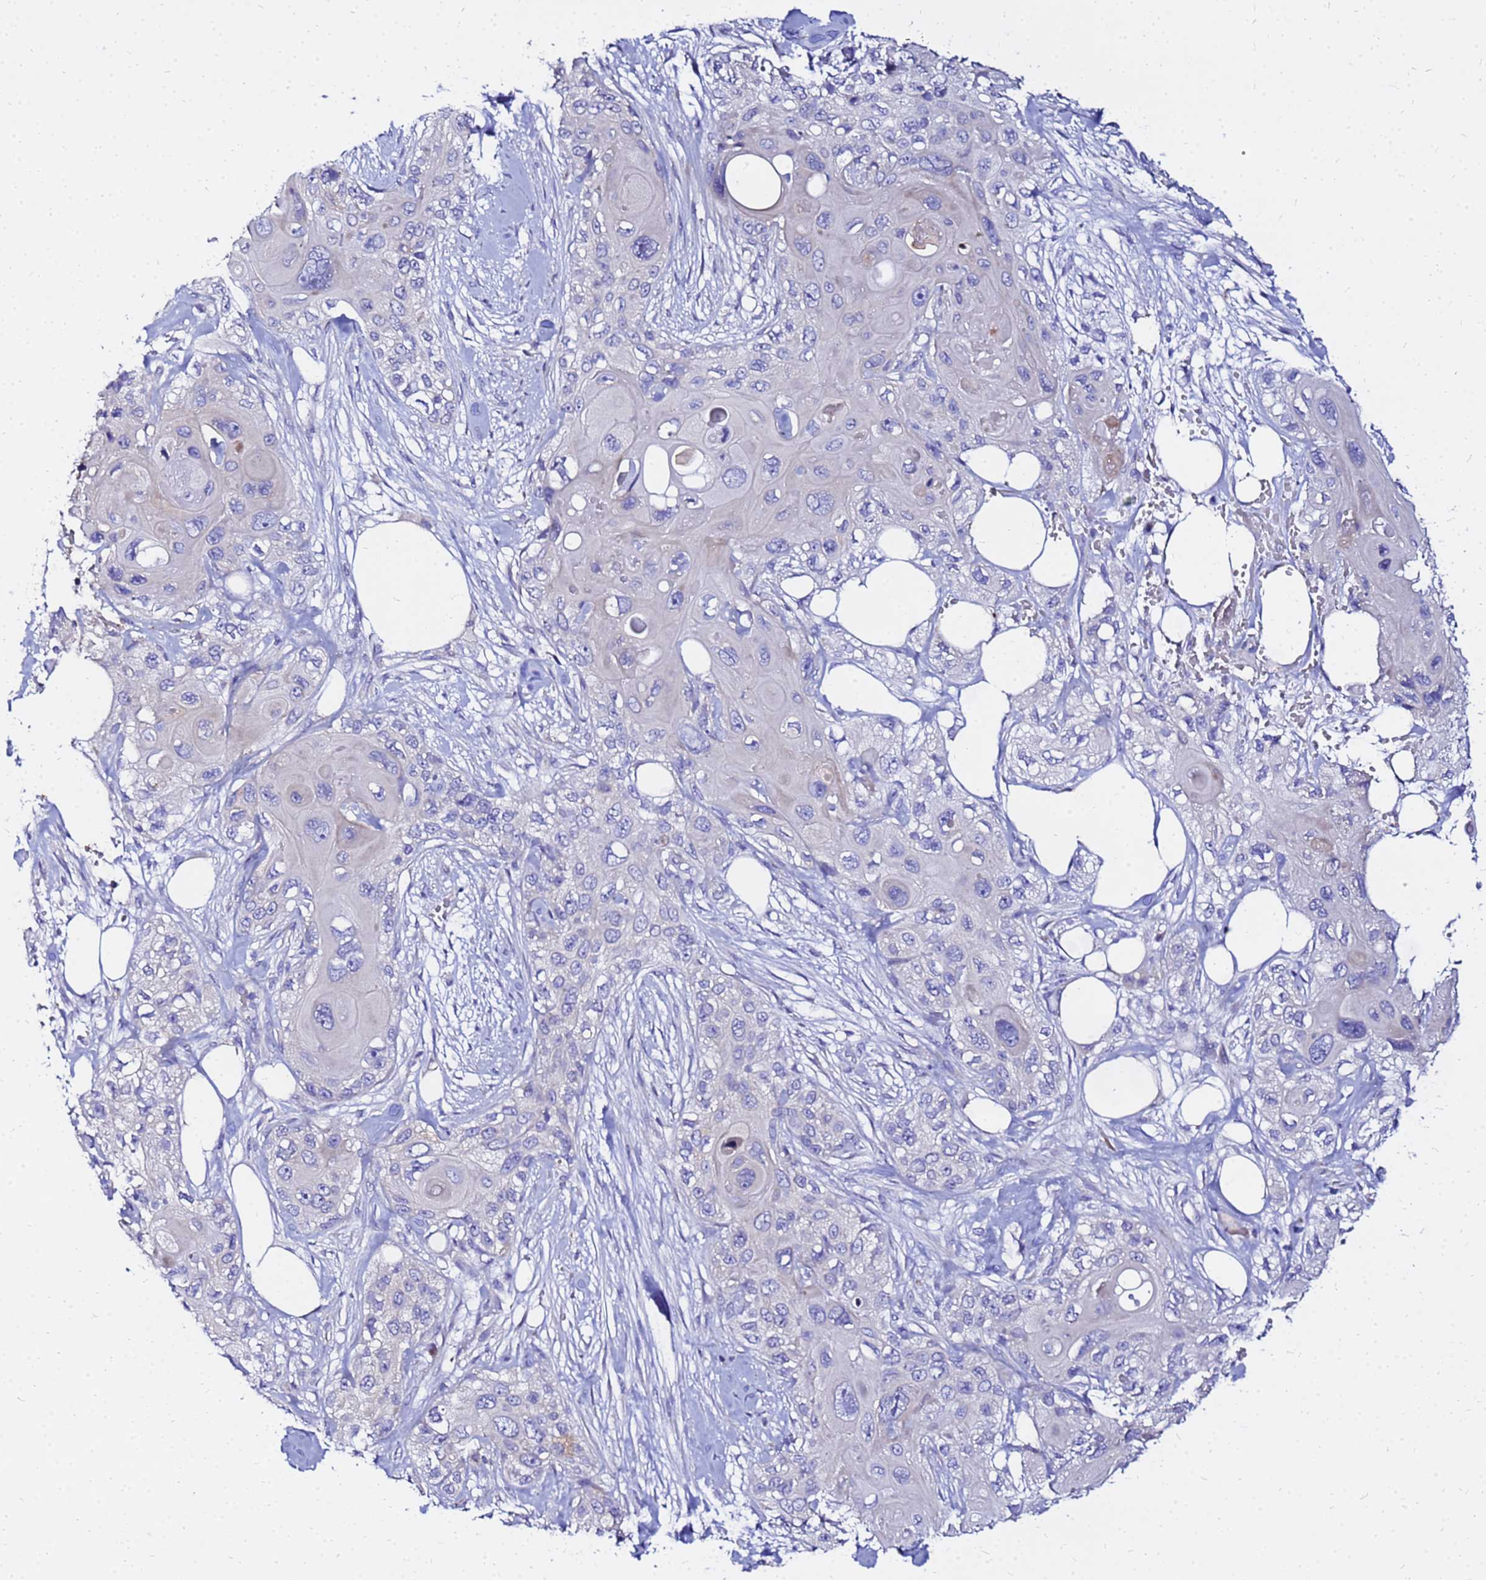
{"staining": {"intensity": "negative", "quantity": "none", "location": "none"}, "tissue": "skin cancer", "cell_type": "Tumor cells", "image_type": "cancer", "snomed": [{"axis": "morphology", "description": "Normal tissue, NOS"}, {"axis": "morphology", "description": "Squamous cell carcinoma, NOS"}, {"axis": "topography", "description": "Skin"}], "caption": "Micrograph shows no significant protein positivity in tumor cells of squamous cell carcinoma (skin).", "gene": "HERC5", "patient": {"sex": "male", "age": 72}}